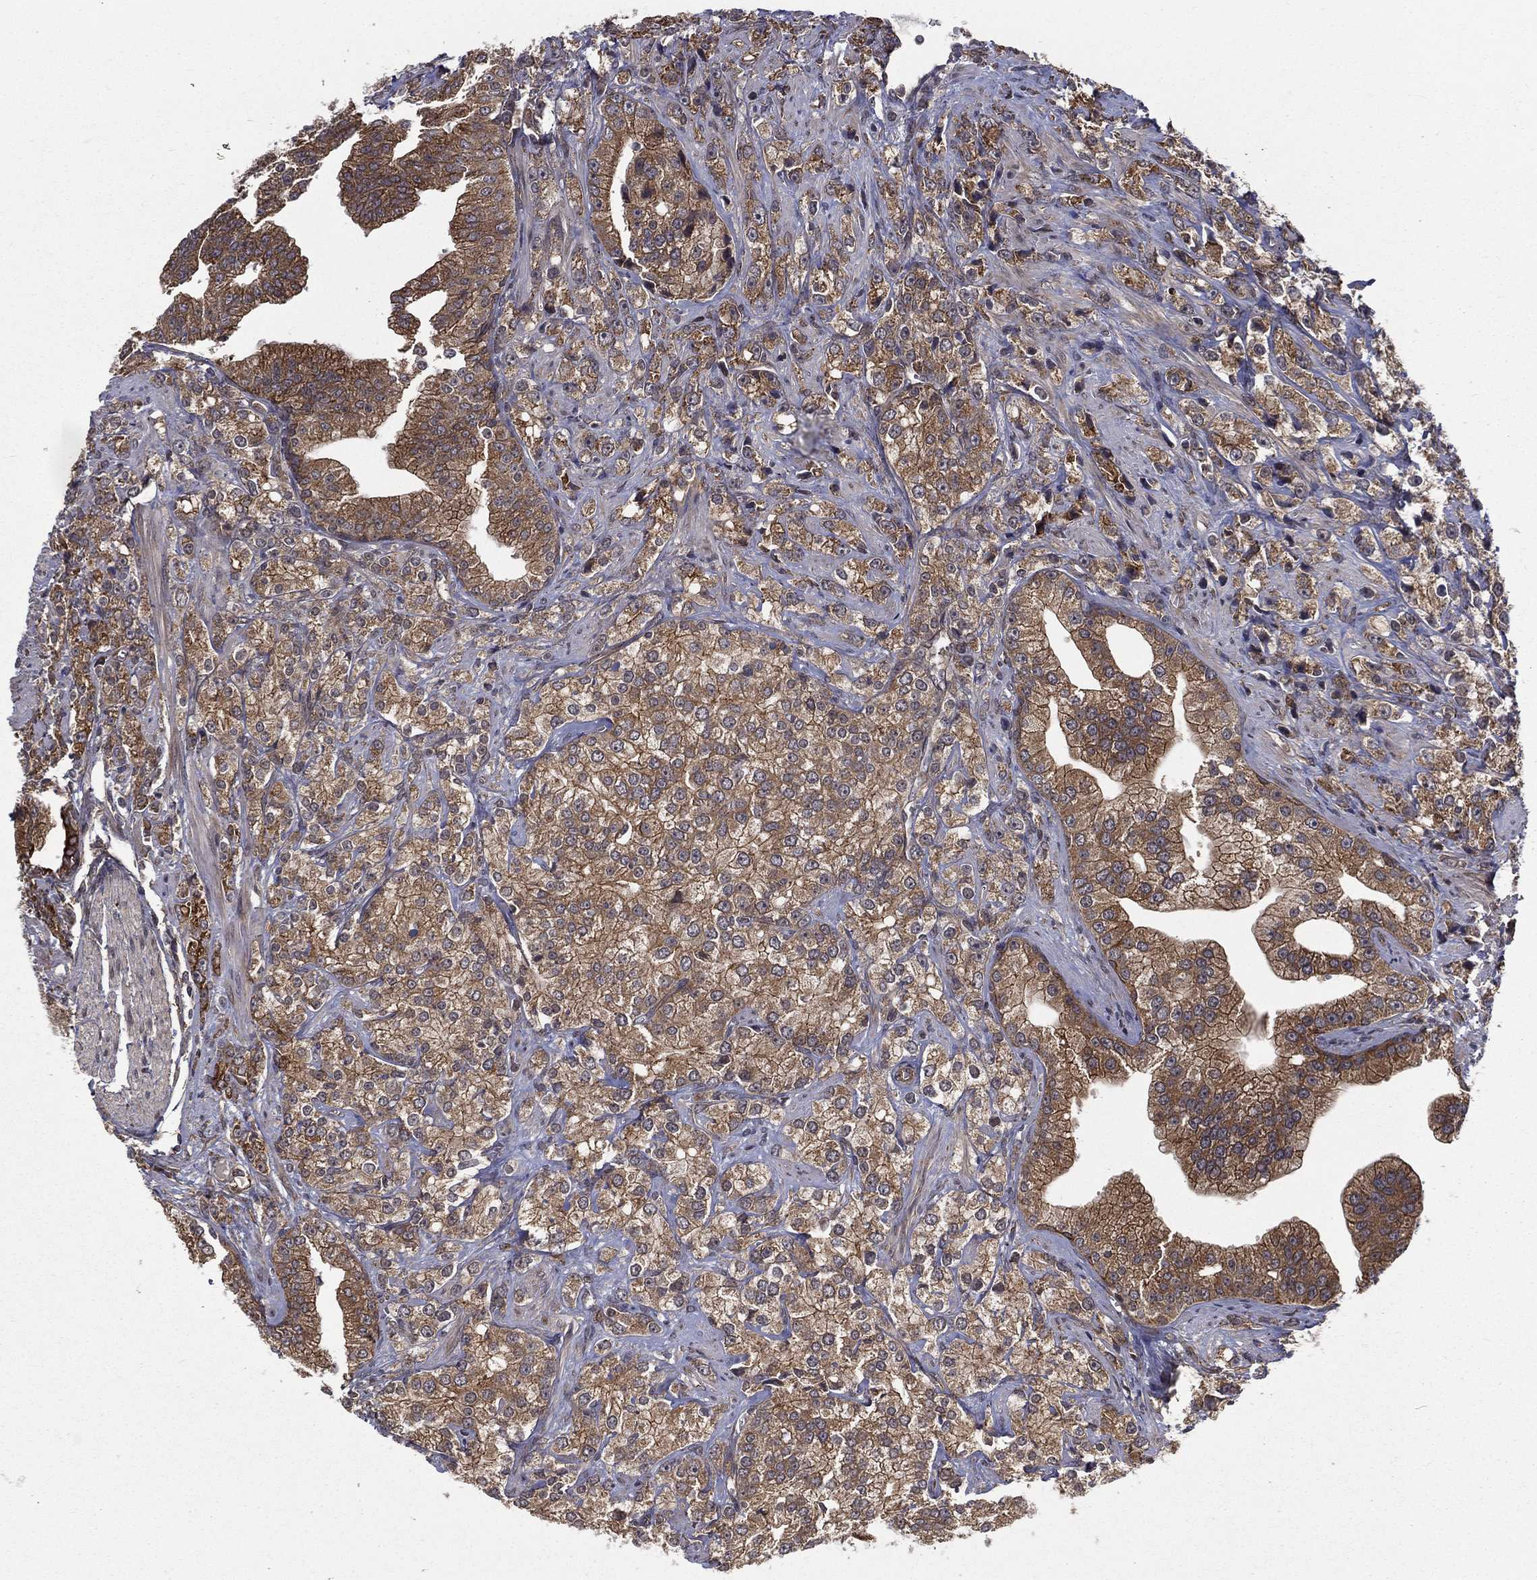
{"staining": {"intensity": "moderate", "quantity": ">75%", "location": "cytoplasmic/membranous"}, "tissue": "prostate cancer", "cell_type": "Tumor cells", "image_type": "cancer", "snomed": [{"axis": "morphology", "description": "Adenocarcinoma, NOS"}, {"axis": "topography", "description": "Prostate and seminal vesicle, NOS"}, {"axis": "topography", "description": "Prostate"}], "caption": "Adenocarcinoma (prostate) tissue shows moderate cytoplasmic/membranous staining in approximately >75% of tumor cells", "gene": "UACA", "patient": {"sex": "male", "age": 68}}